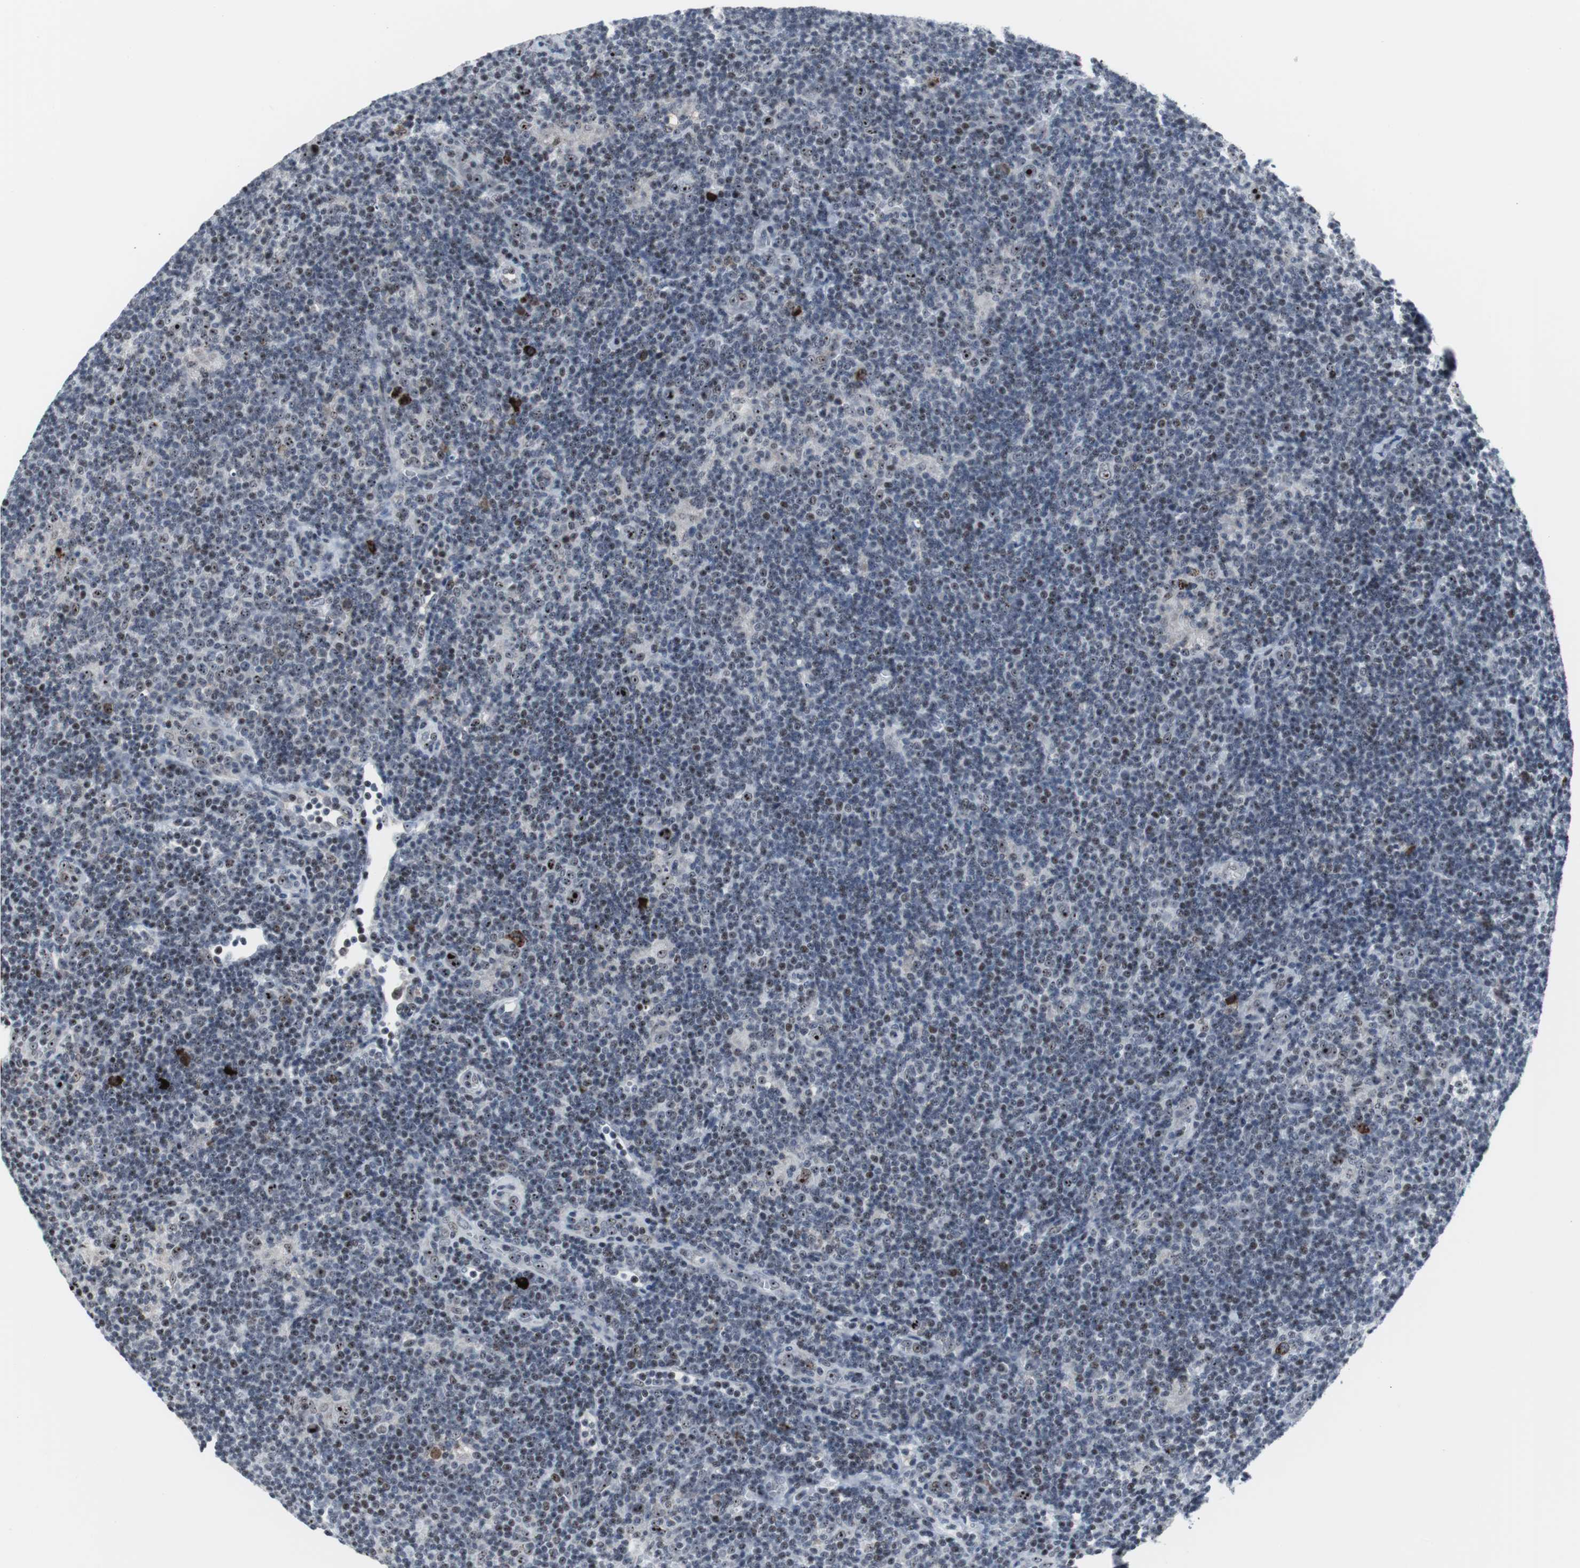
{"staining": {"intensity": "weak", "quantity": "25%-75%", "location": "nuclear"}, "tissue": "lymphoma", "cell_type": "Tumor cells", "image_type": "cancer", "snomed": [{"axis": "morphology", "description": "Hodgkin's disease, NOS"}, {"axis": "topography", "description": "Lymph node"}], "caption": "Human lymphoma stained for a protein (brown) reveals weak nuclear positive staining in about 25%-75% of tumor cells.", "gene": "DOK1", "patient": {"sex": "female", "age": 57}}